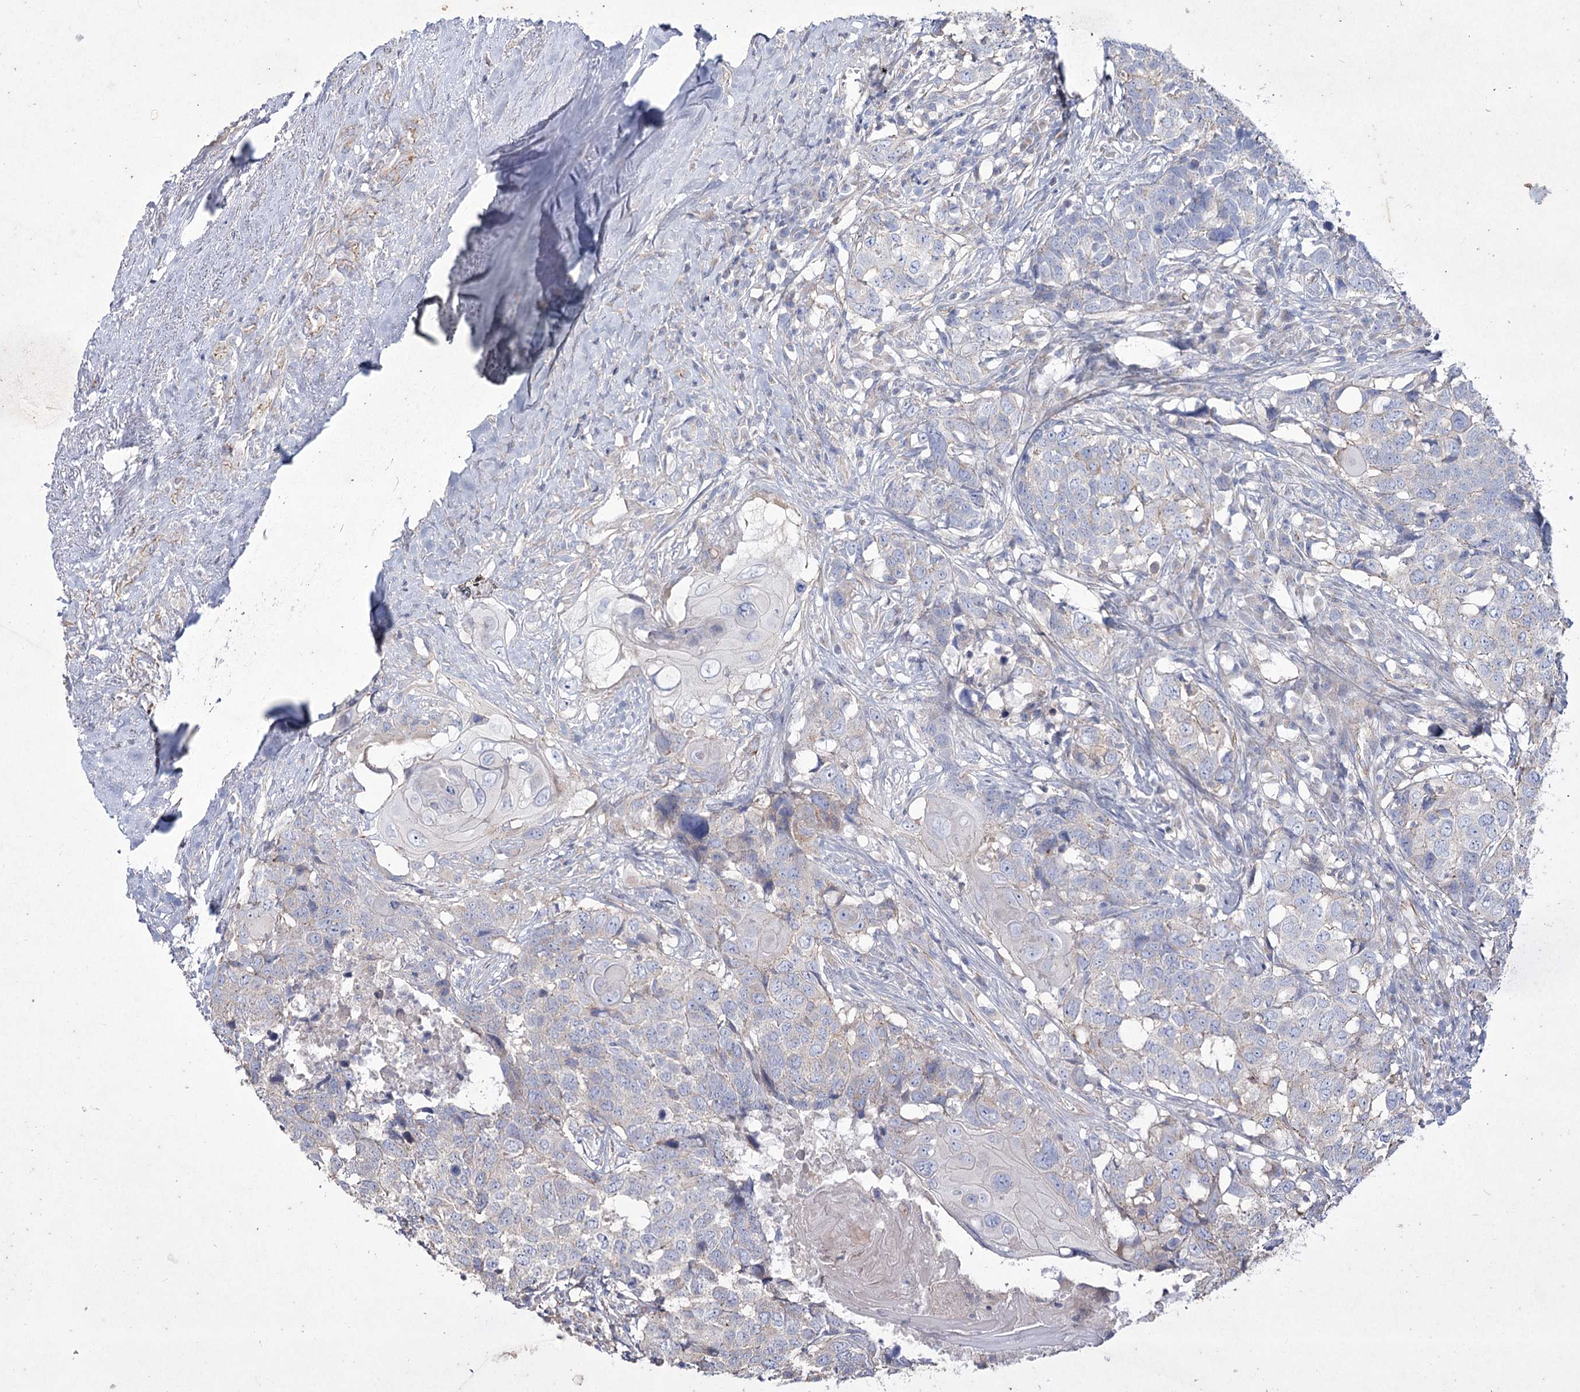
{"staining": {"intensity": "negative", "quantity": "none", "location": "none"}, "tissue": "head and neck cancer", "cell_type": "Tumor cells", "image_type": "cancer", "snomed": [{"axis": "morphology", "description": "Squamous cell carcinoma, NOS"}, {"axis": "topography", "description": "Head-Neck"}], "caption": "This is a photomicrograph of immunohistochemistry (IHC) staining of head and neck squamous cell carcinoma, which shows no expression in tumor cells.", "gene": "LDLRAD3", "patient": {"sex": "male", "age": 66}}